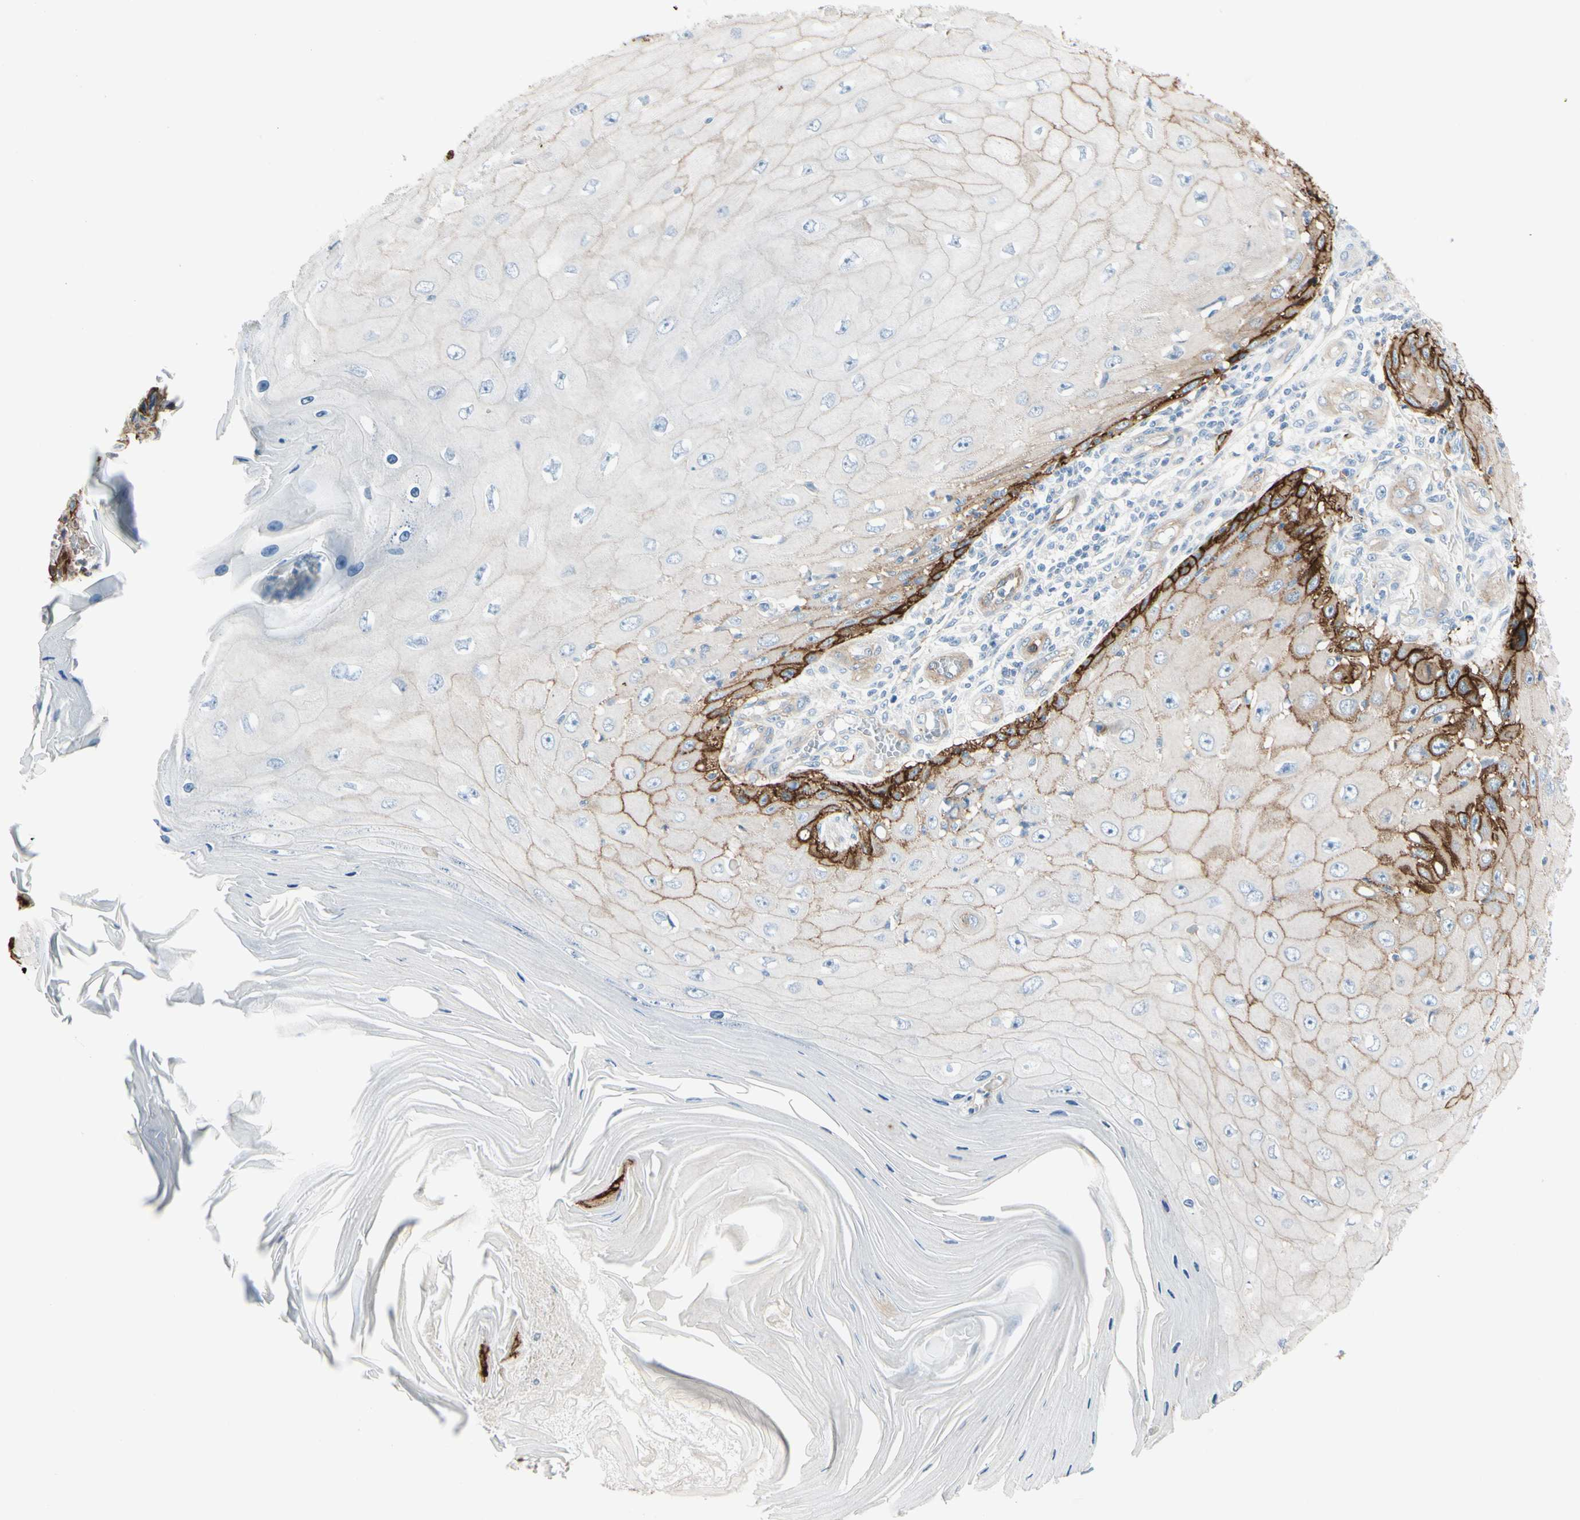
{"staining": {"intensity": "strong", "quantity": "<25%", "location": "cytoplasmic/membranous"}, "tissue": "skin cancer", "cell_type": "Tumor cells", "image_type": "cancer", "snomed": [{"axis": "morphology", "description": "Squamous cell carcinoma, NOS"}, {"axis": "topography", "description": "Skin"}], "caption": "Human skin squamous cell carcinoma stained with a brown dye reveals strong cytoplasmic/membranous positive expression in about <25% of tumor cells.", "gene": "ITGA3", "patient": {"sex": "female", "age": 73}}